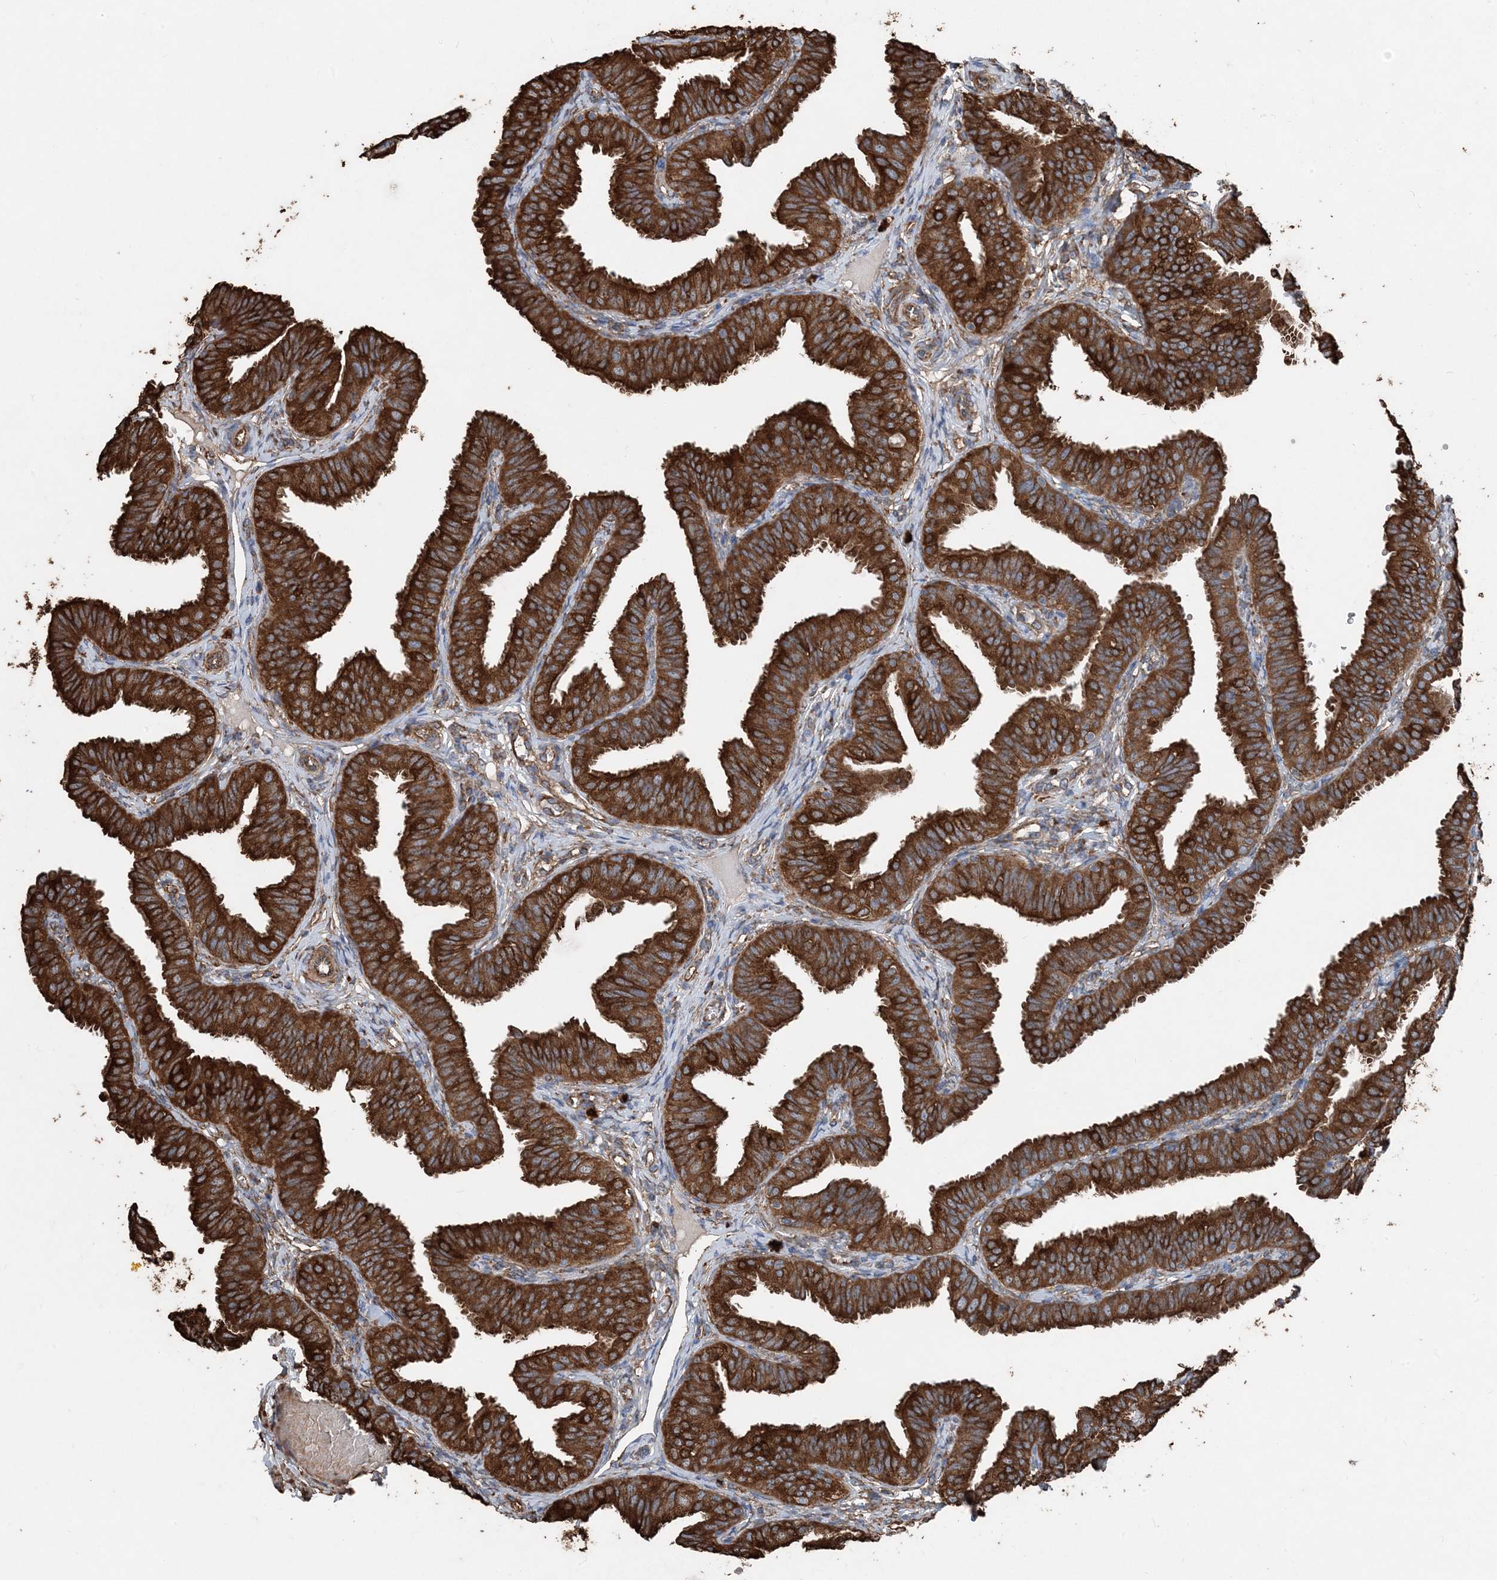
{"staining": {"intensity": "strong", "quantity": ">75%", "location": "cytoplasmic/membranous"}, "tissue": "fallopian tube", "cell_type": "Glandular cells", "image_type": "normal", "snomed": [{"axis": "morphology", "description": "Normal tissue, NOS"}, {"axis": "topography", "description": "Fallopian tube"}], "caption": "High-power microscopy captured an IHC histopathology image of benign fallopian tube, revealing strong cytoplasmic/membranous expression in about >75% of glandular cells. (Brightfield microscopy of DAB IHC at high magnification).", "gene": "PDIA6", "patient": {"sex": "female", "age": 35}}